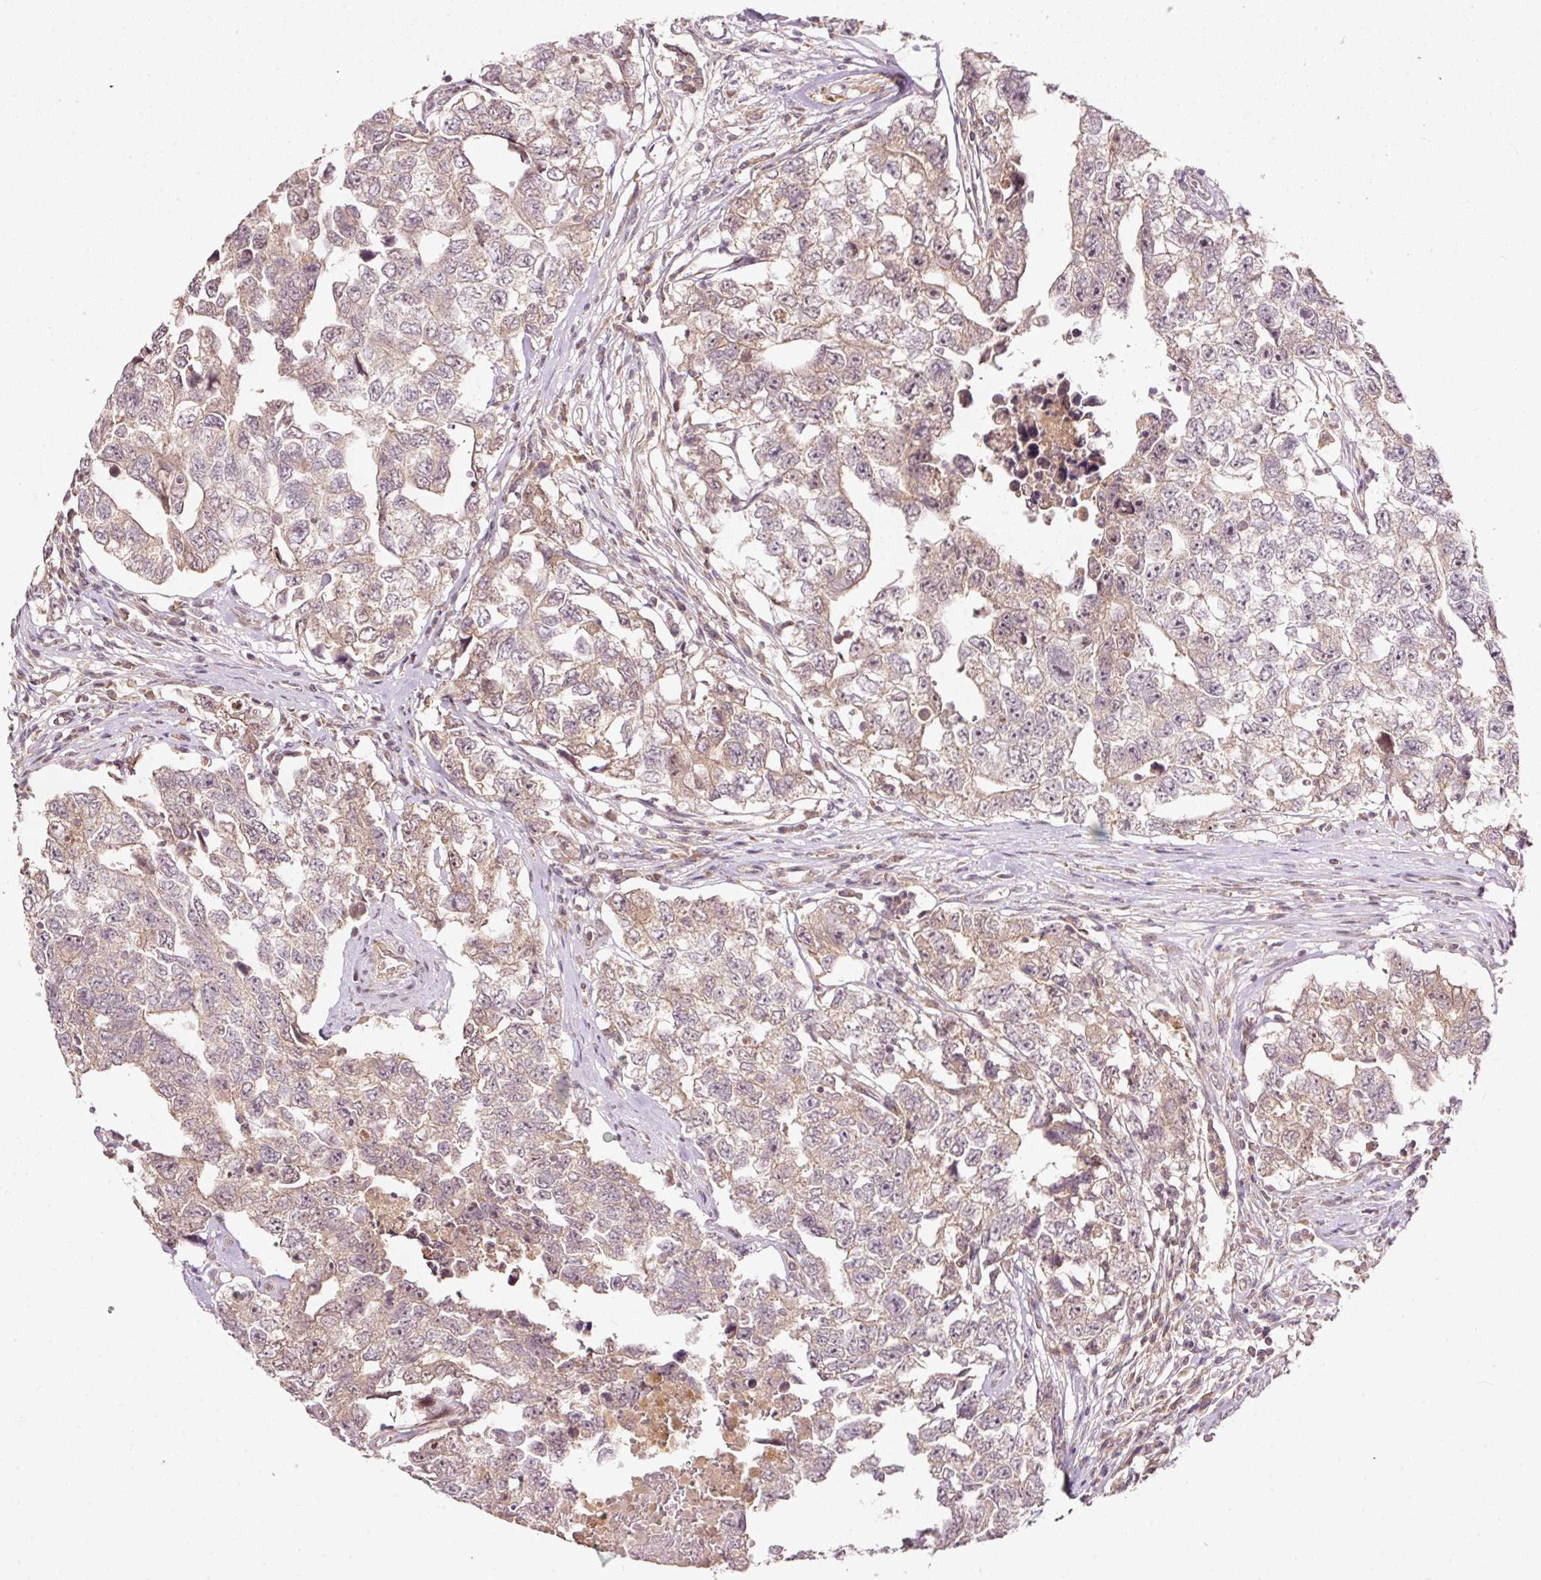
{"staining": {"intensity": "weak", "quantity": "25%-75%", "location": "cytoplasmic/membranous"}, "tissue": "testis cancer", "cell_type": "Tumor cells", "image_type": "cancer", "snomed": [{"axis": "morphology", "description": "Carcinoma, Embryonal, NOS"}, {"axis": "topography", "description": "Testis"}], "caption": "Testis embryonal carcinoma was stained to show a protein in brown. There is low levels of weak cytoplasmic/membranous staining in about 25%-75% of tumor cells.", "gene": "PCDHB1", "patient": {"sex": "male", "age": 22}}